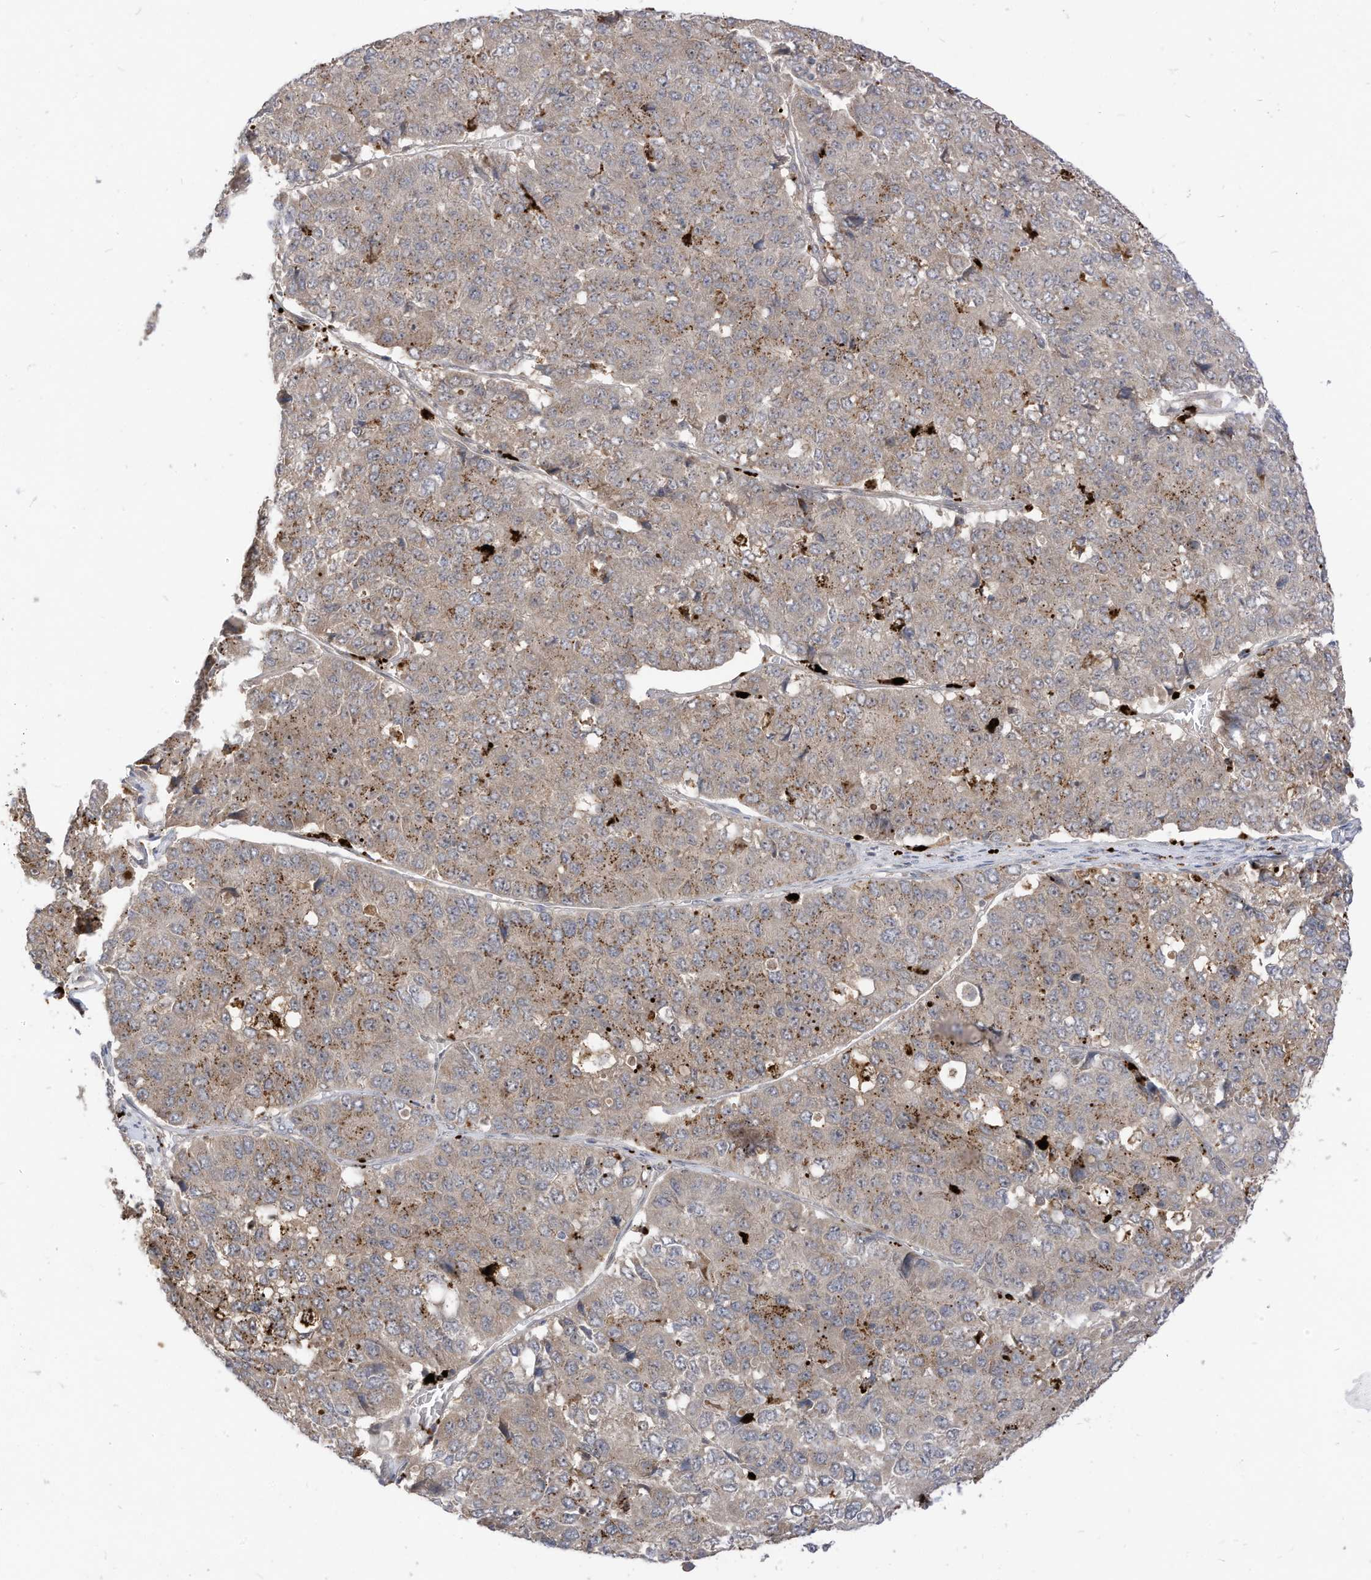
{"staining": {"intensity": "weak", "quantity": "<25%", "location": "cytoplasmic/membranous"}, "tissue": "pancreatic cancer", "cell_type": "Tumor cells", "image_type": "cancer", "snomed": [{"axis": "morphology", "description": "Adenocarcinoma, NOS"}, {"axis": "topography", "description": "Pancreas"}], "caption": "Immunohistochemical staining of pancreatic adenocarcinoma exhibits no significant staining in tumor cells. Brightfield microscopy of IHC stained with DAB (brown) and hematoxylin (blue), captured at high magnification.", "gene": "CNKSR1", "patient": {"sex": "male", "age": 50}}